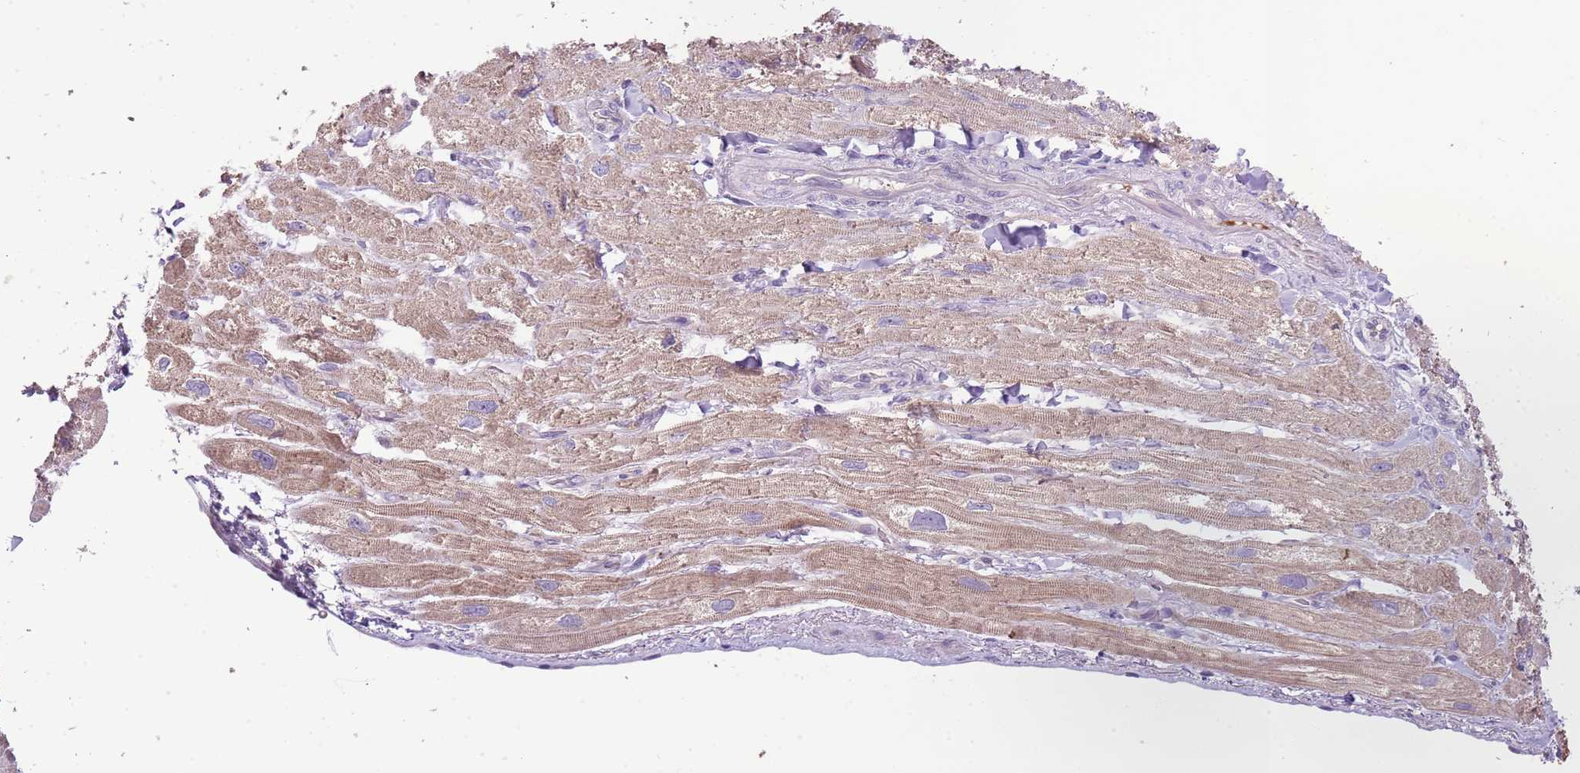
{"staining": {"intensity": "weak", "quantity": "25%-75%", "location": "cytoplasmic/membranous"}, "tissue": "heart muscle", "cell_type": "Cardiomyocytes", "image_type": "normal", "snomed": [{"axis": "morphology", "description": "Normal tissue, NOS"}, {"axis": "topography", "description": "Heart"}], "caption": "Cardiomyocytes reveal low levels of weak cytoplasmic/membranous expression in approximately 25%-75% of cells in benign heart muscle. (Brightfield microscopy of DAB IHC at high magnification).", "gene": "SCAMP5", "patient": {"sex": "male", "age": 65}}